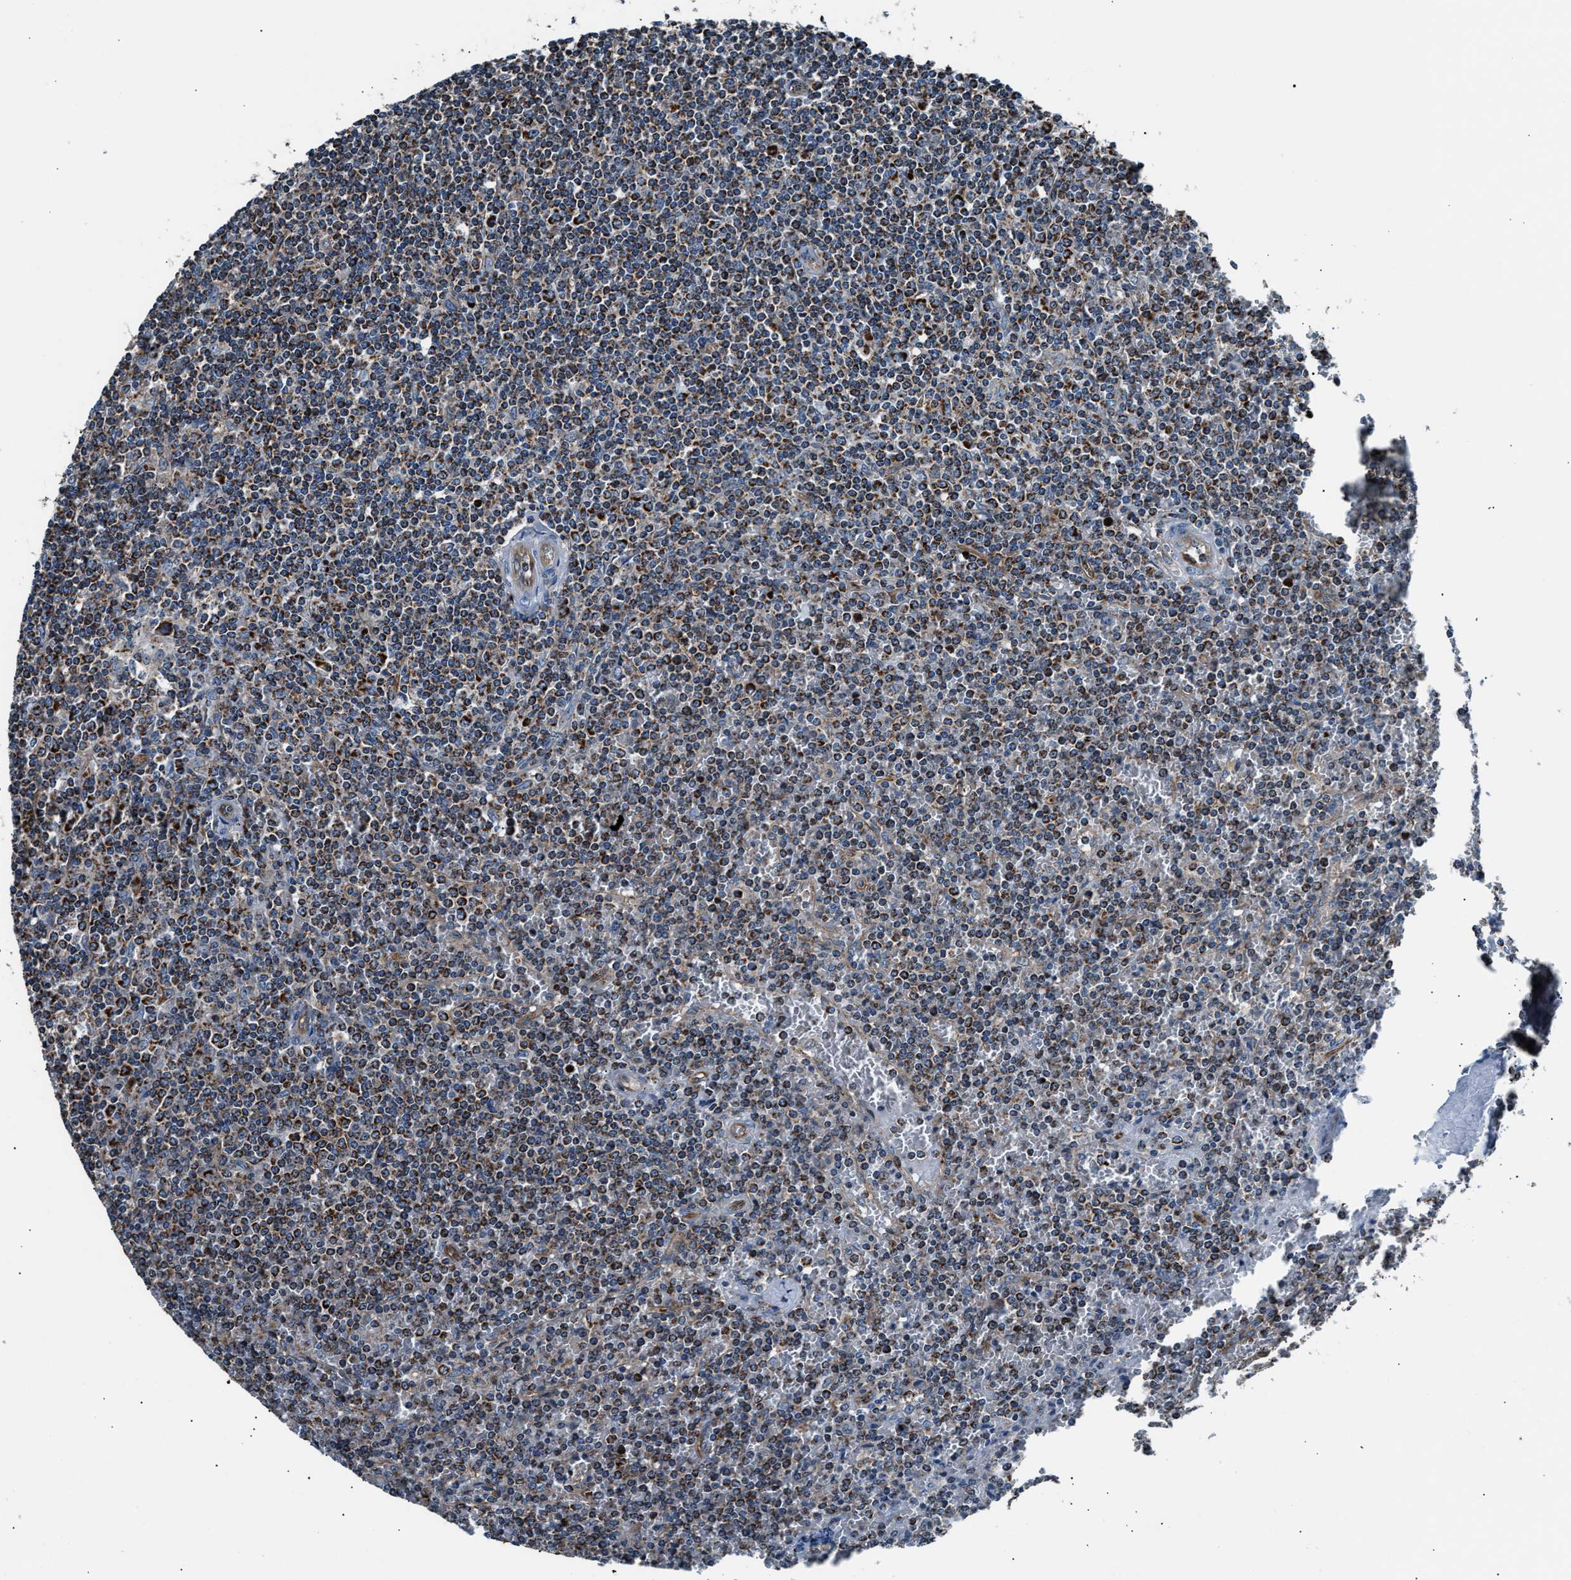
{"staining": {"intensity": "strong", "quantity": ">75%", "location": "cytoplasmic/membranous"}, "tissue": "lymphoma", "cell_type": "Tumor cells", "image_type": "cancer", "snomed": [{"axis": "morphology", "description": "Malignant lymphoma, non-Hodgkin's type, Low grade"}, {"axis": "topography", "description": "Spleen"}], "caption": "This micrograph exhibits IHC staining of human malignant lymphoma, non-Hodgkin's type (low-grade), with high strong cytoplasmic/membranous positivity in about >75% of tumor cells.", "gene": "GGCT", "patient": {"sex": "female", "age": 19}}